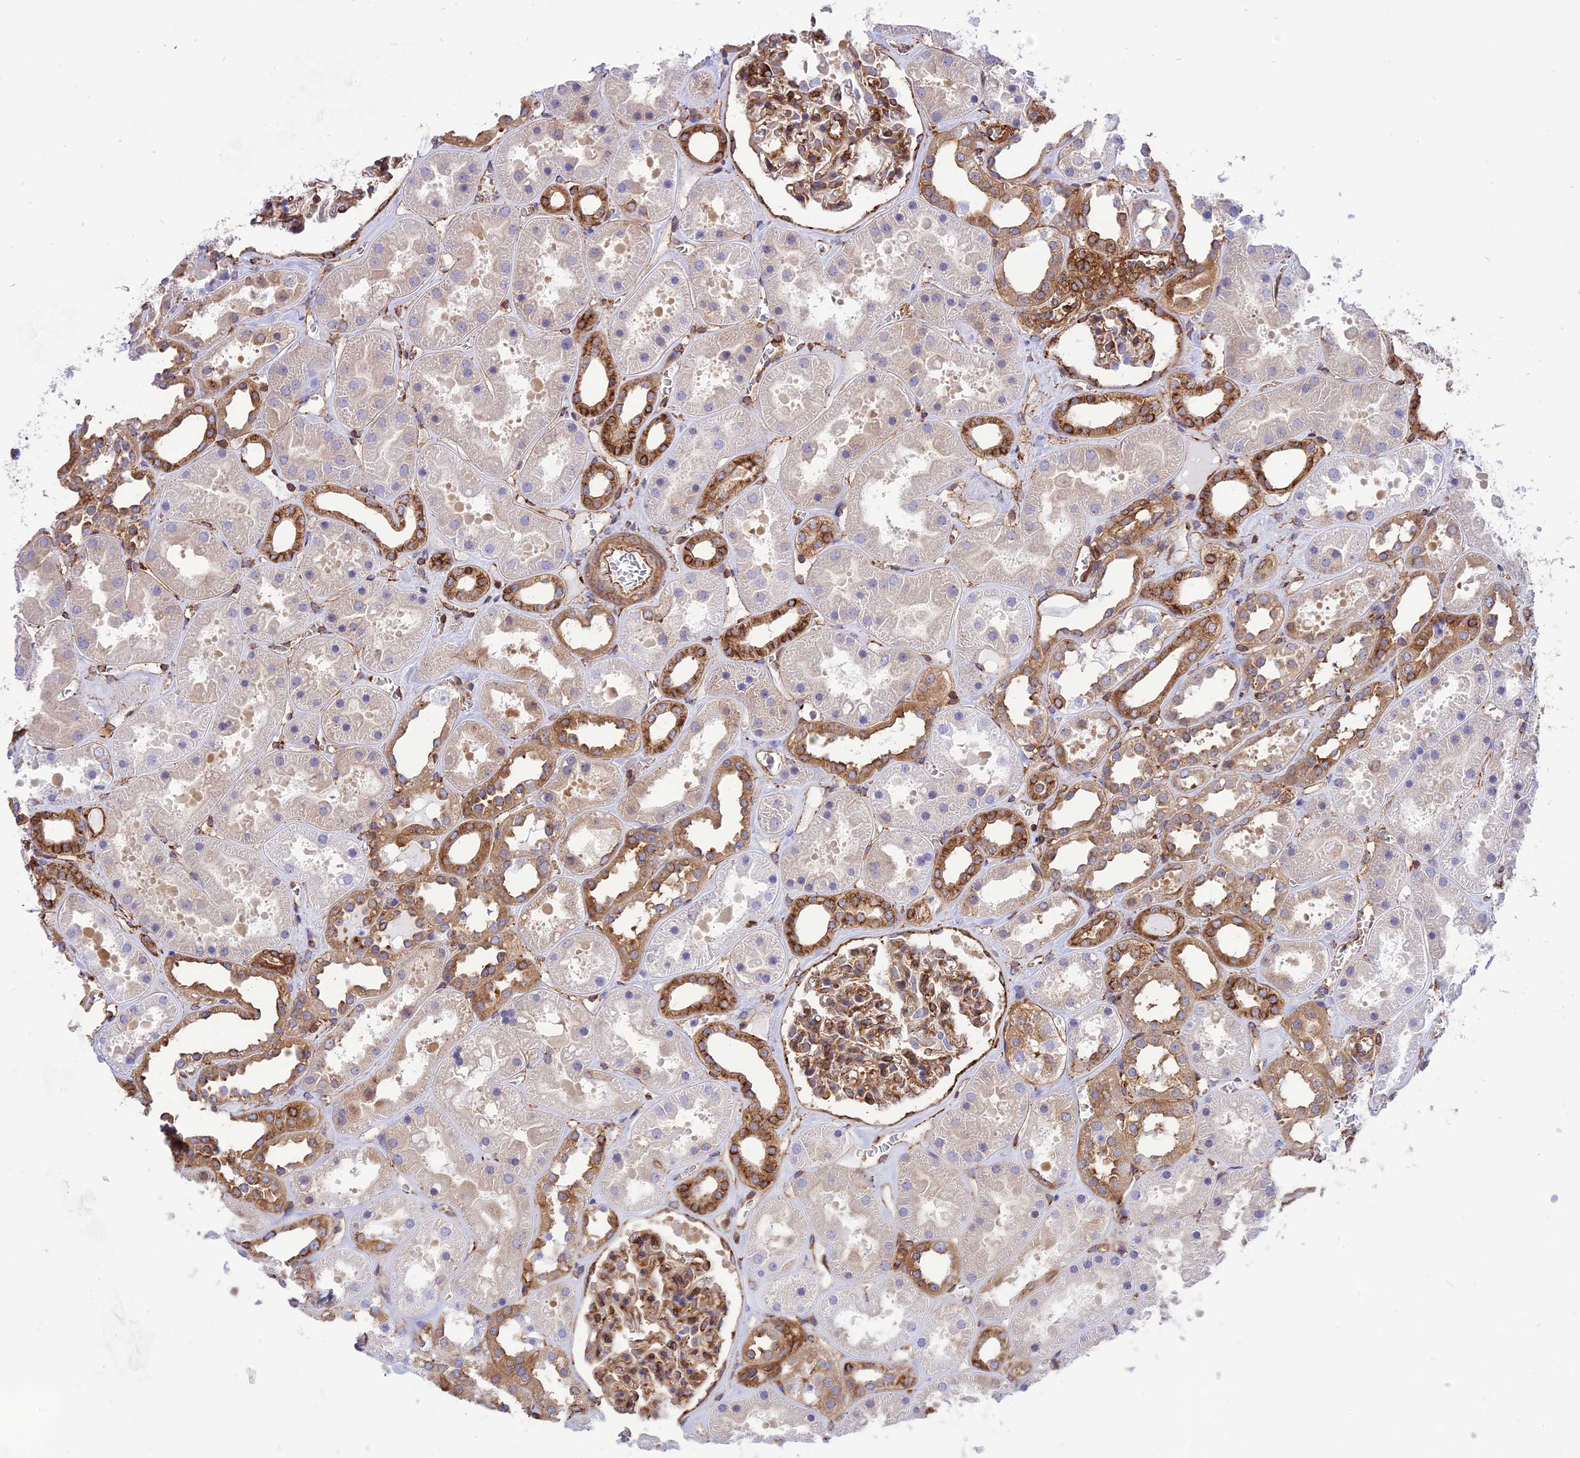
{"staining": {"intensity": "strong", "quantity": "25%-75%", "location": "cytoplasmic/membranous"}, "tissue": "kidney", "cell_type": "Cells in glomeruli", "image_type": "normal", "snomed": [{"axis": "morphology", "description": "Normal tissue, NOS"}, {"axis": "topography", "description": "Kidney"}], "caption": "Approximately 25%-75% of cells in glomeruli in benign human kidney reveal strong cytoplasmic/membranous protein expression as visualized by brown immunohistochemical staining.", "gene": "SEPTIN9", "patient": {"sex": "female", "age": 41}}